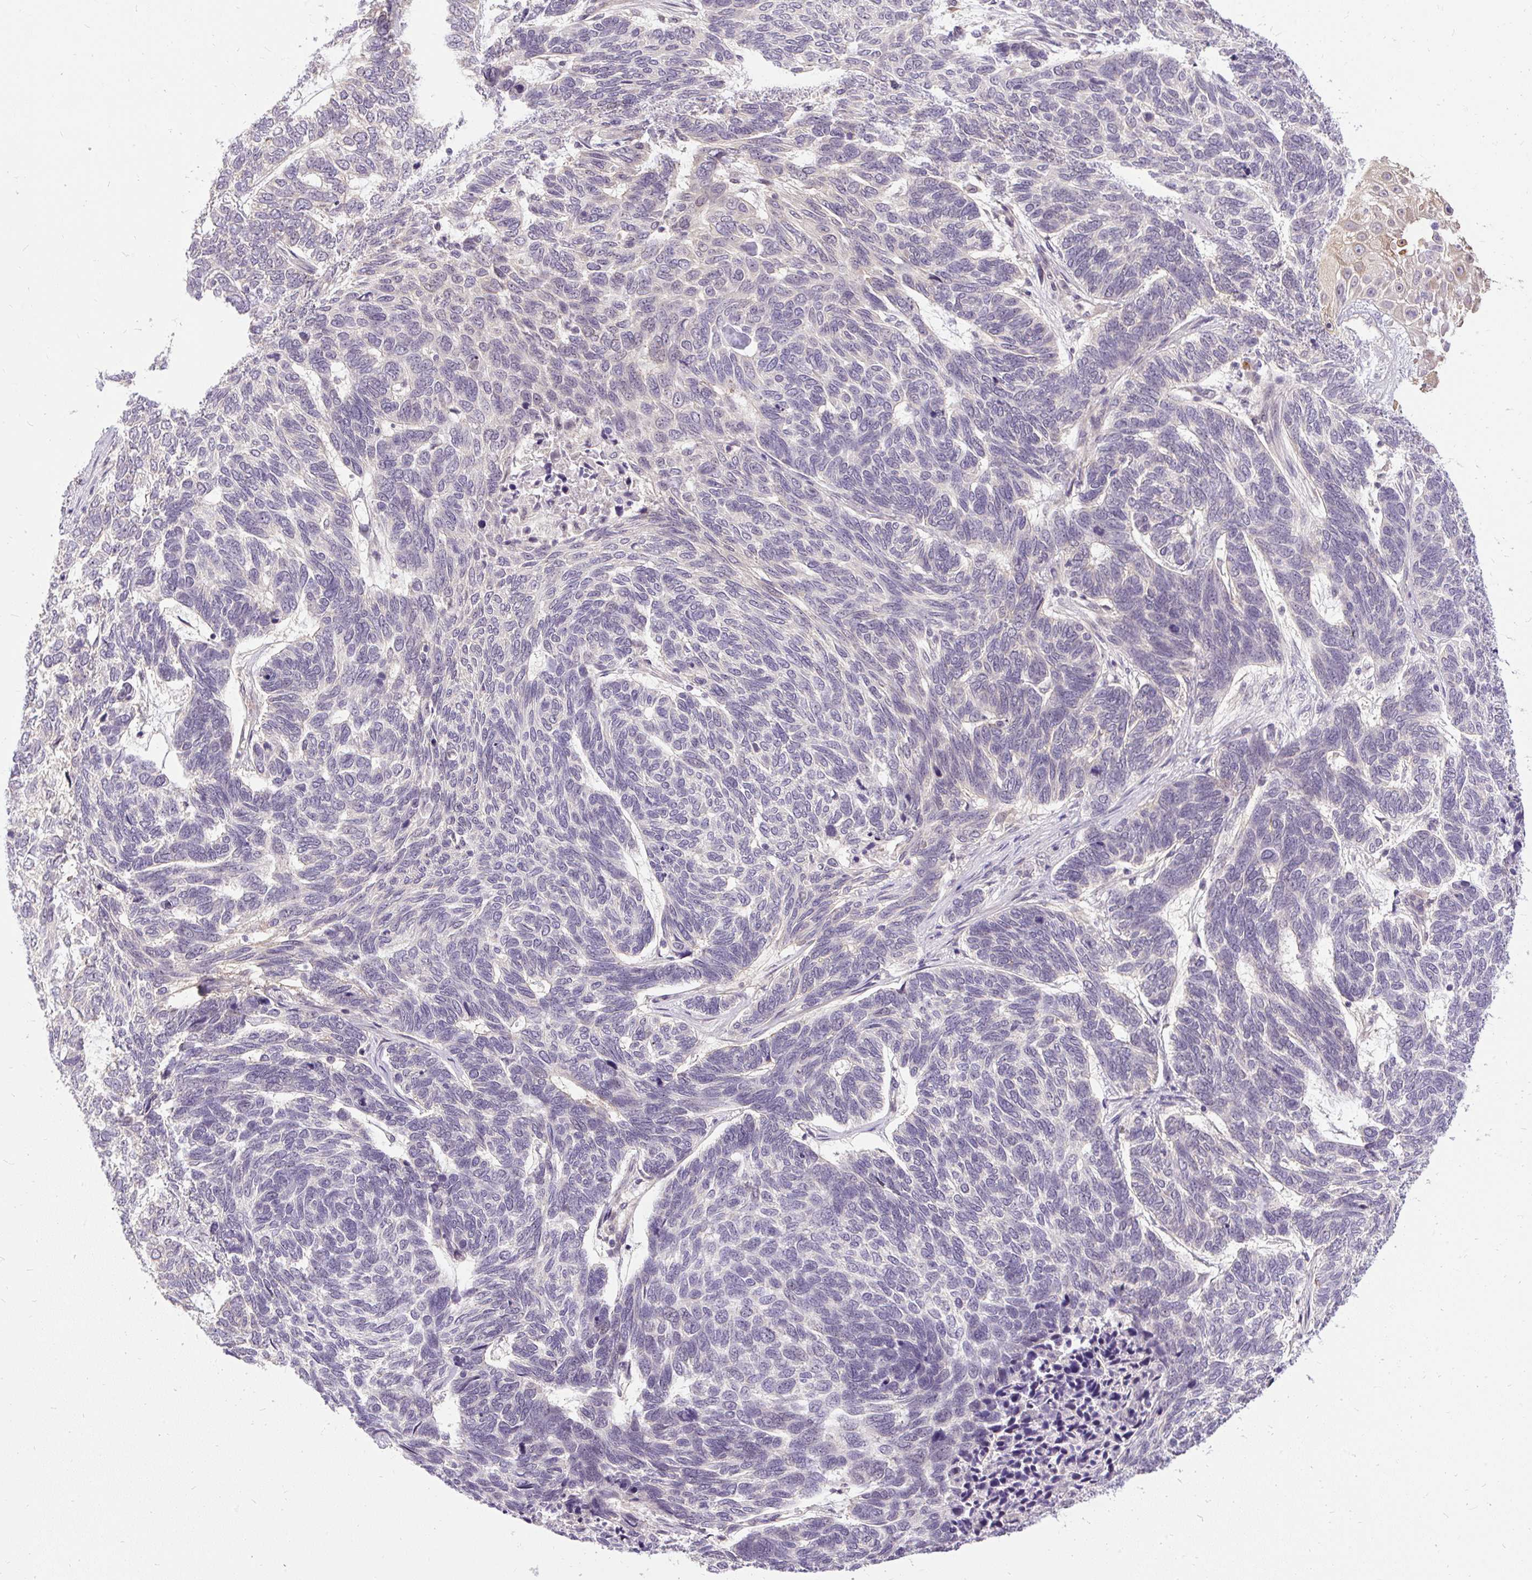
{"staining": {"intensity": "negative", "quantity": "none", "location": "none"}, "tissue": "skin cancer", "cell_type": "Tumor cells", "image_type": "cancer", "snomed": [{"axis": "morphology", "description": "Basal cell carcinoma"}, {"axis": "topography", "description": "Skin"}], "caption": "This photomicrograph is of basal cell carcinoma (skin) stained with IHC to label a protein in brown with the nuclei are counter-stained blue. There is no expression in tumor cells. (DAB (3,3'-diaminobenzidine) immunohistochemistry (IHC), high magnification).", "gene": "FAM117B", "patient": {"sex": "female", "age": 65}}